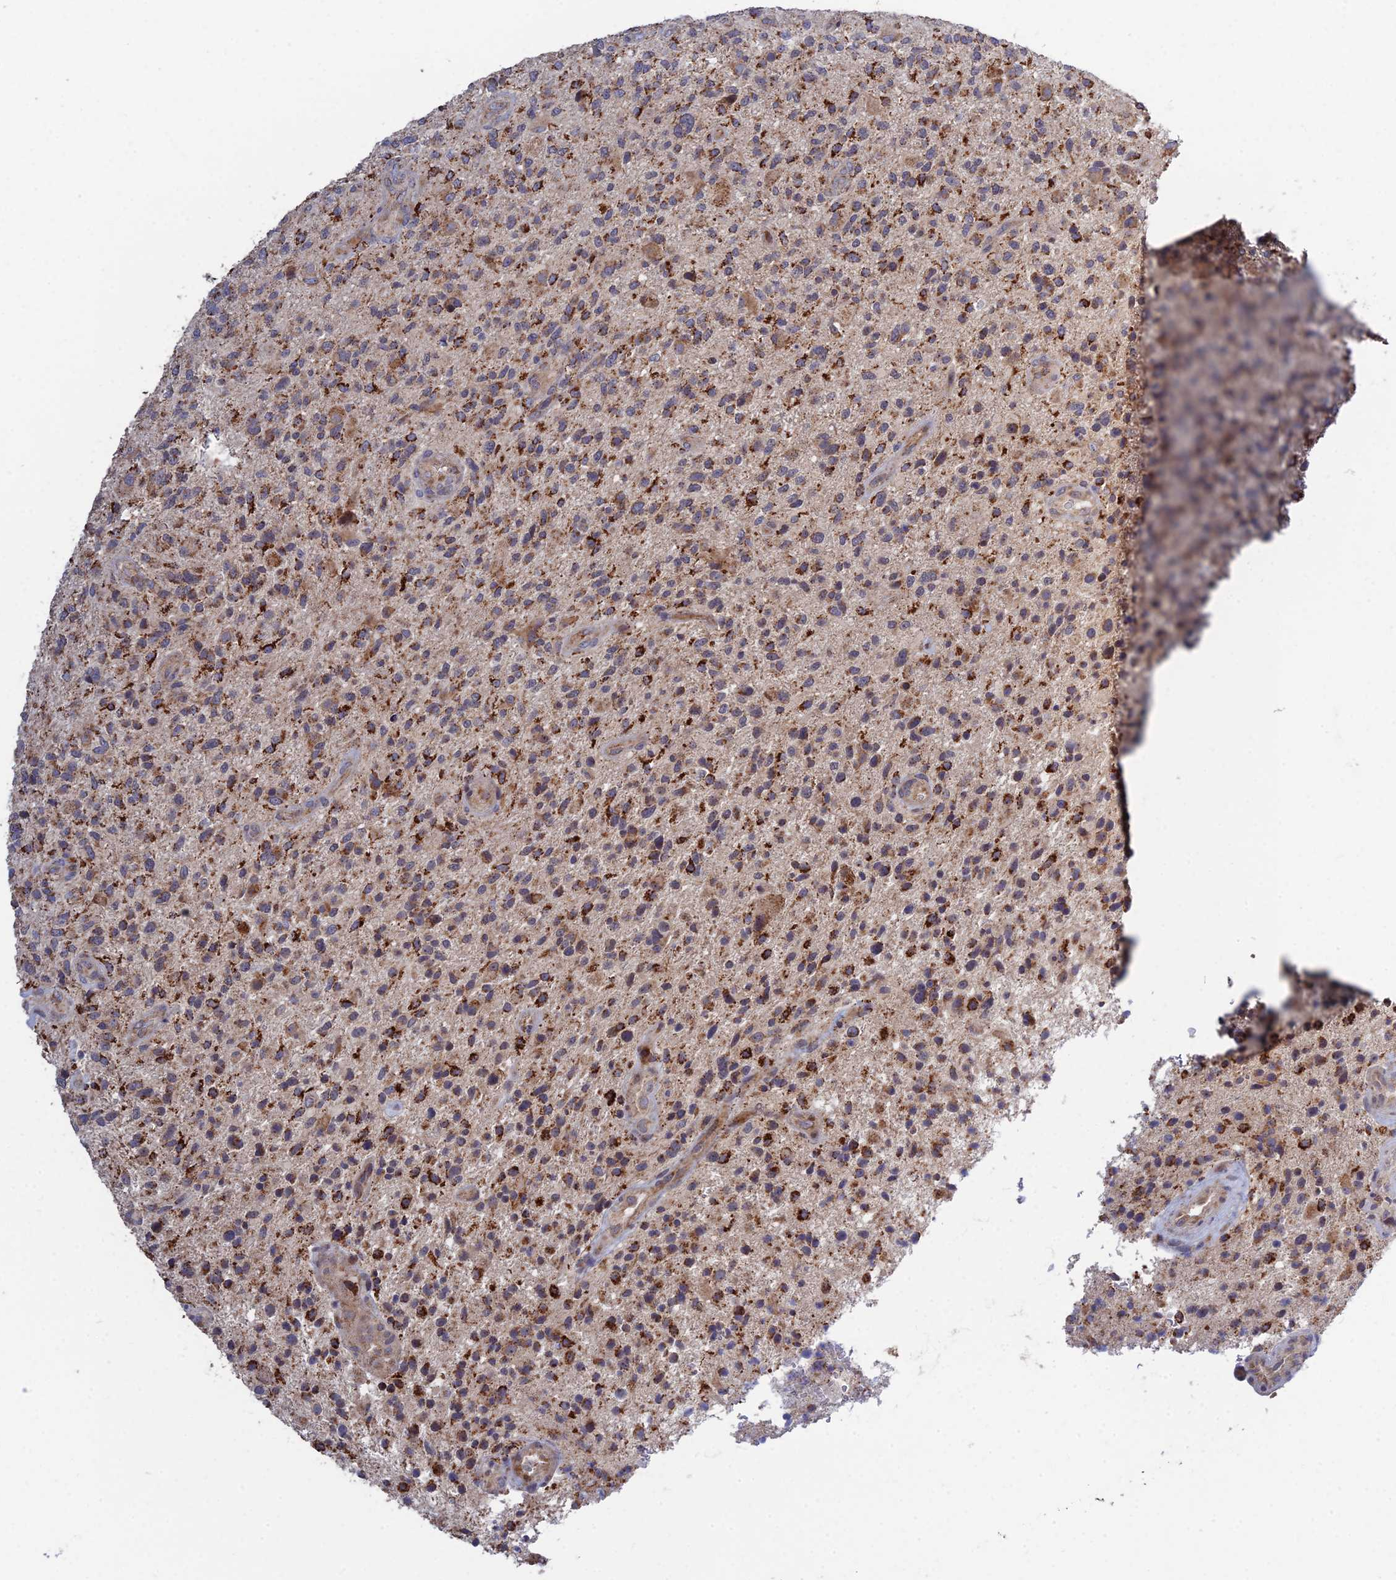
{"staining": {"intensity": "moderate", "quantity": ">75%", "location": "cytoplasmic/membranous"}, "tissue": "glioma", "cell_type": "Tumor cells", "image_type": "cancer", "snomed": [{"axis": "morphology", "description": "Glioma, malignant, High grade"}, {"axis": "topography", "description": "Brain"}], "caption": "High-power microscopy captured an IHC photomicrograph of glioma, revealing moderate cytoplasmic/membranous positivity in approximately >75% of tumor cells. The staining was performed using DAB, with brown indicating positive protein expression. Nuclei are stained blue with hematoxylin.", "gene": "RIC8B", "patient": {"sex": "male", "age": 47}}